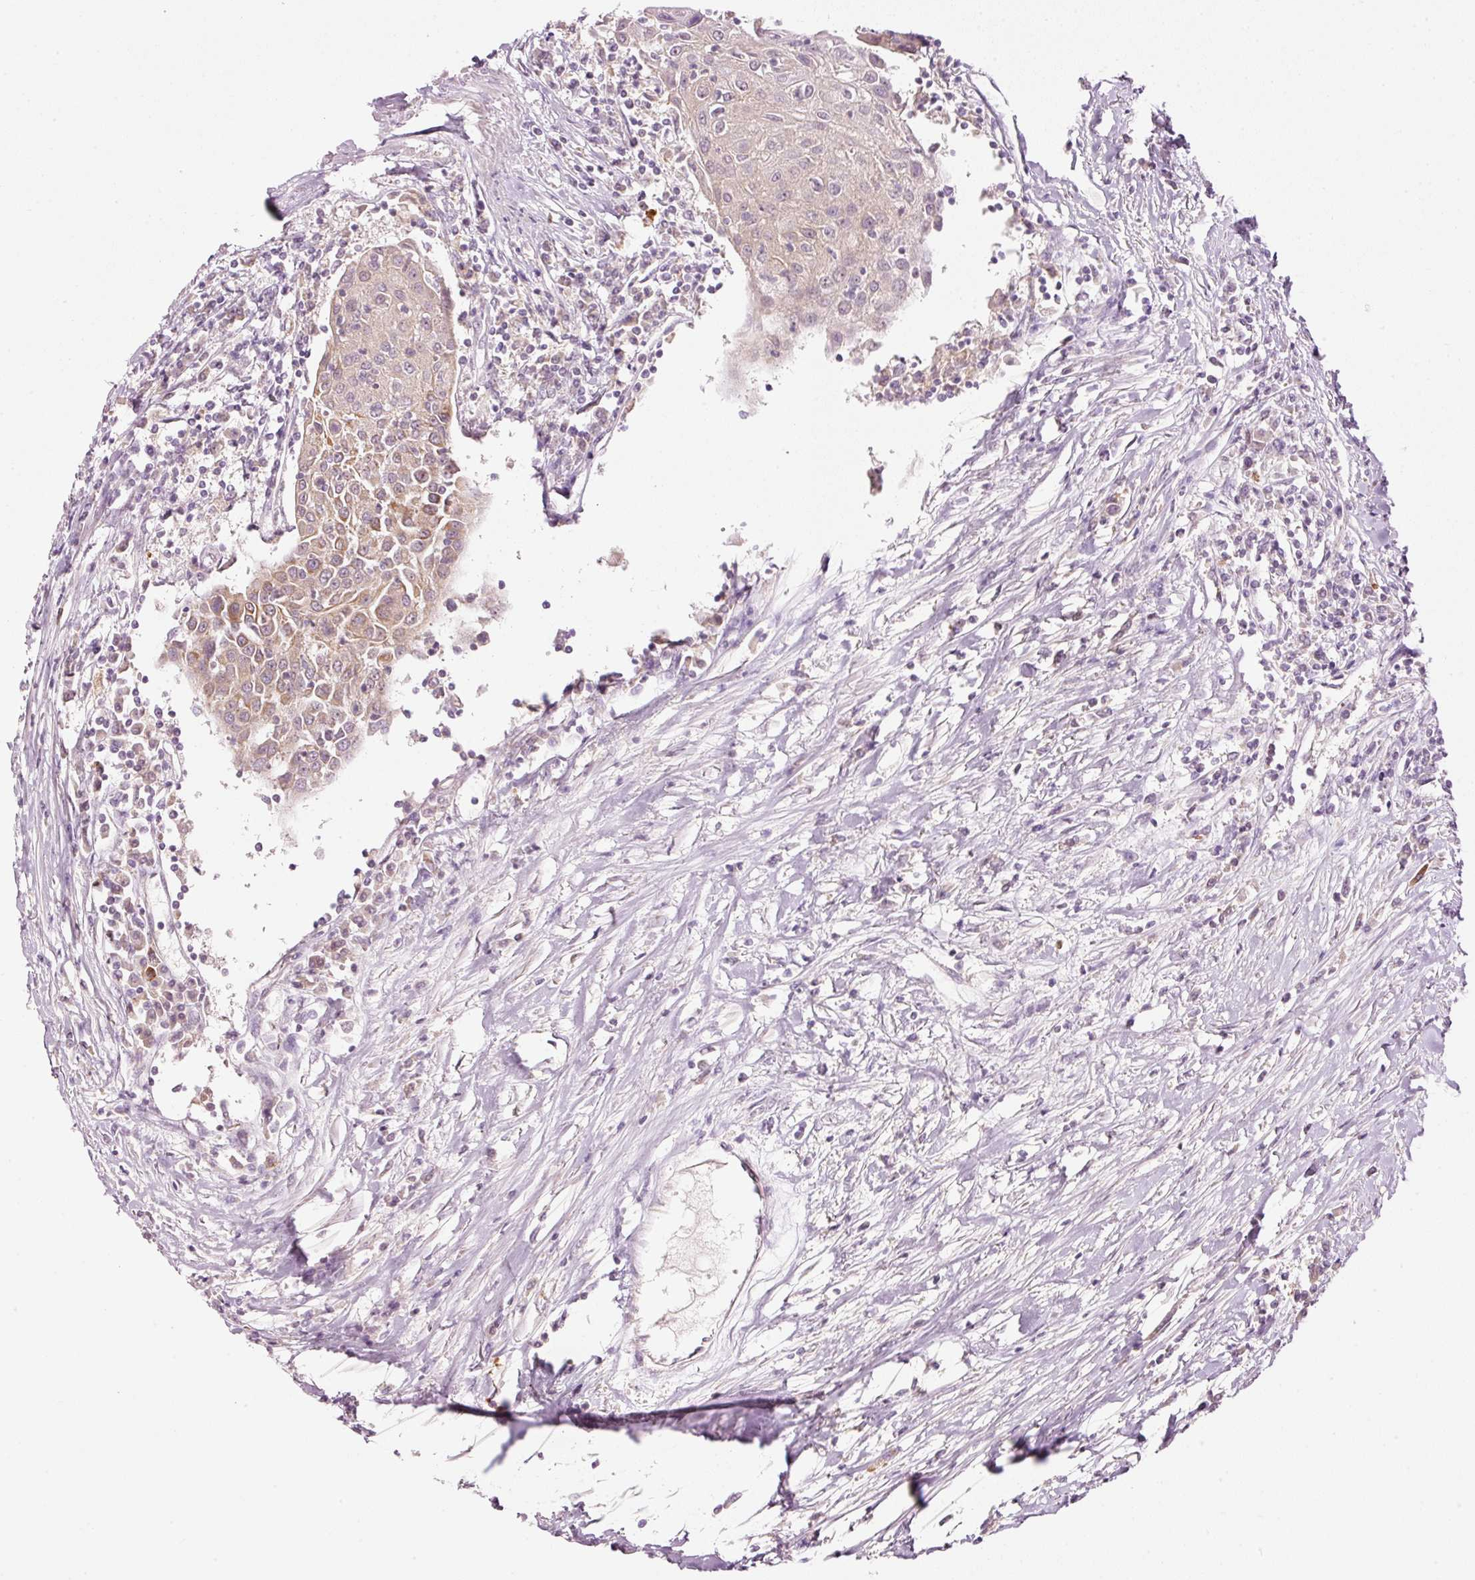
{"staining": {"intensity": "weak", "quantity": "<25%", "location": "cytoplasmic/membranous"}, "tissue": "urothelial cancer", "cell_type": "Tumor cells", "image_type": "cancer", "snomed": [{"axis": "morphology", "description": "Urothelial carcinoma, High grade"}, {"axis": "topography", "description": "Urinary bladder"}], "caption": "Photomicrograph shows no significant protein staining in tumor cells of high-grade urothelial carcinoma.", "gene": "CDC20B", "patient": {"sex": "female", "age": 85}}